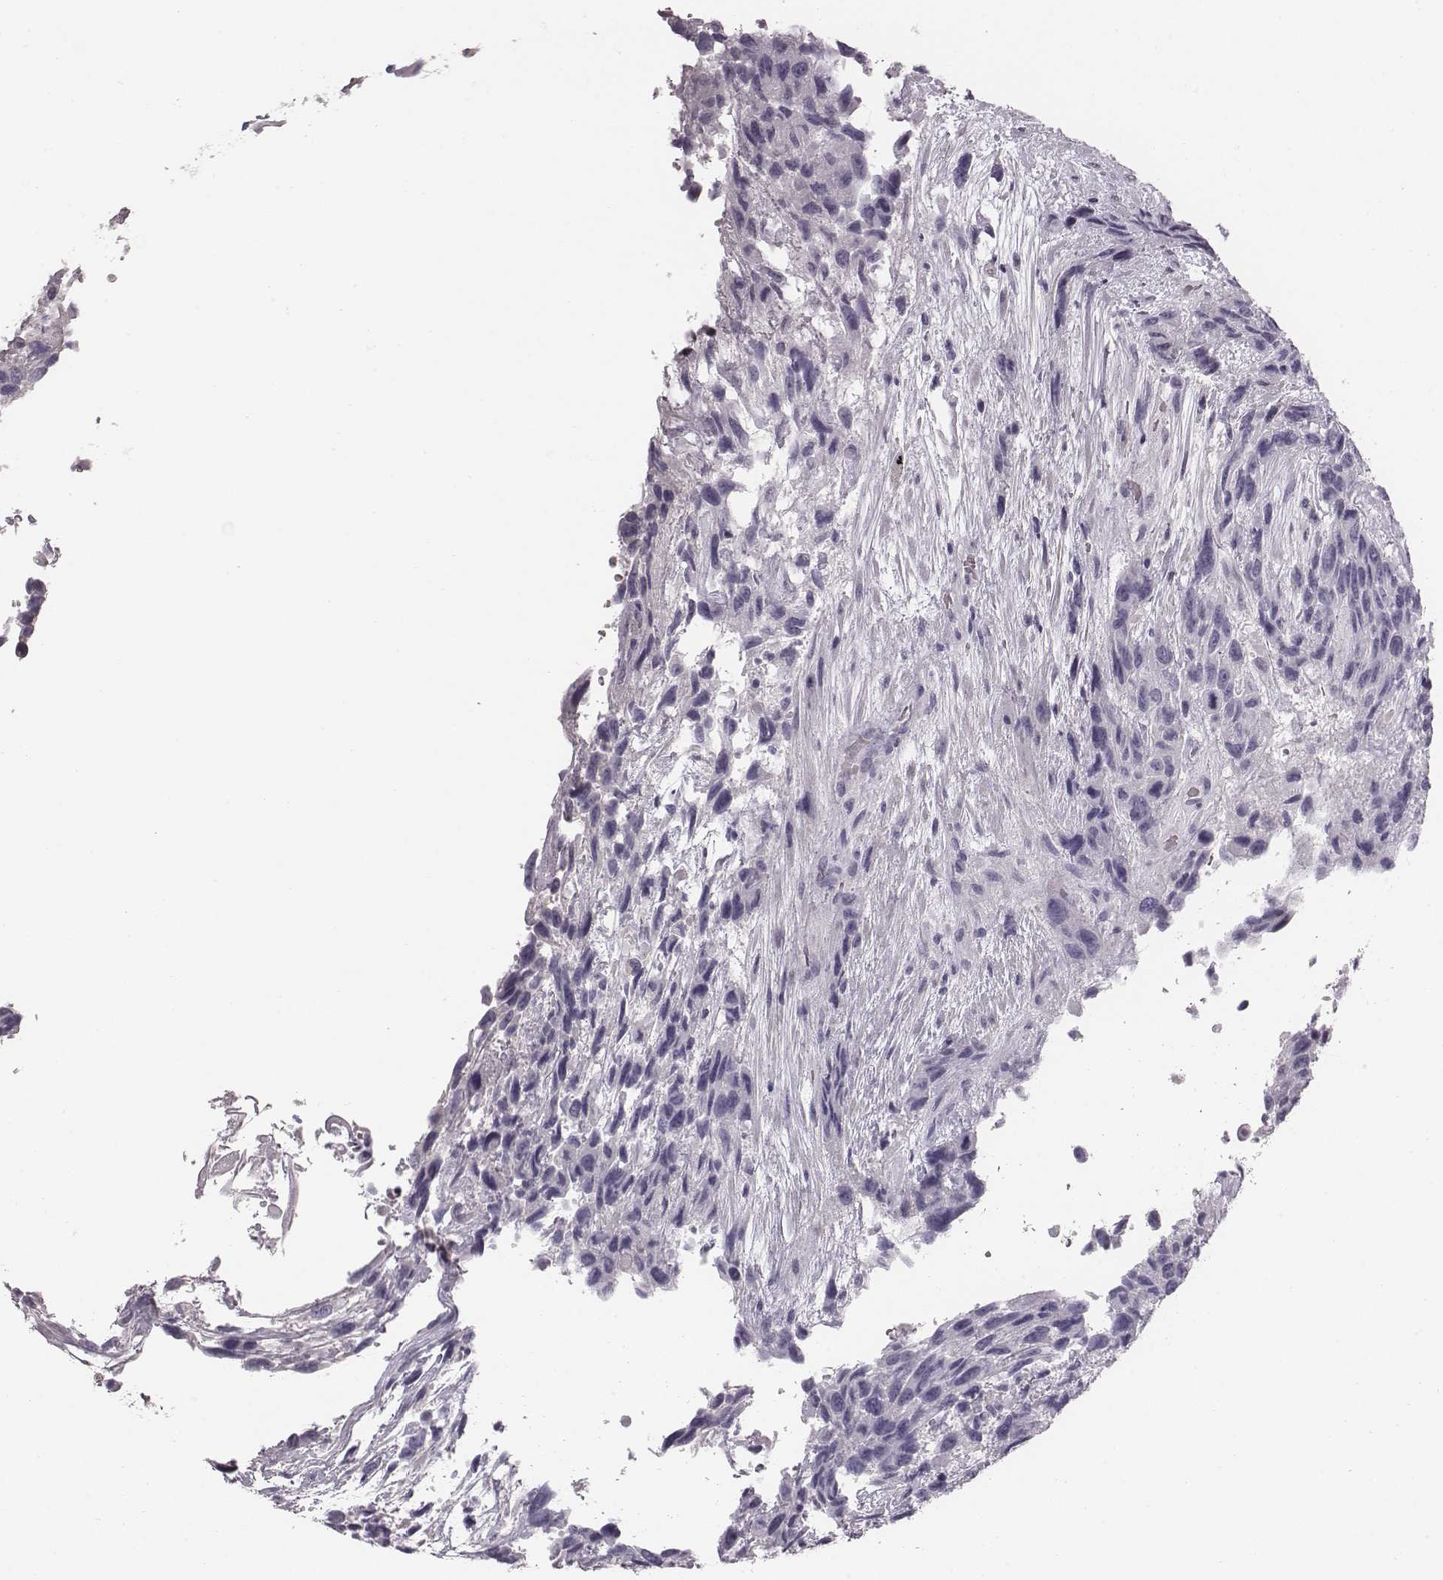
{"staining": {"intensity": "negative", "quantity": "none", "location": "none"}, "tissue": "urothelial cancer", "cell_type": "Tumor cells", "image_type": "cancer", "snomed": [{"axis": "morphology", "description": "Urothelial carcinoma, High grade"}, {"axis": "topography", "description": "Urinary bladder"}], "caption": "The immunohistochemistry (IHC) image has no significant staining in tumor cells of urothelial carcinoma (high-grade) tissue.", "gene": "CRISP1", "patient": {"sex": "female", "age": 70}}